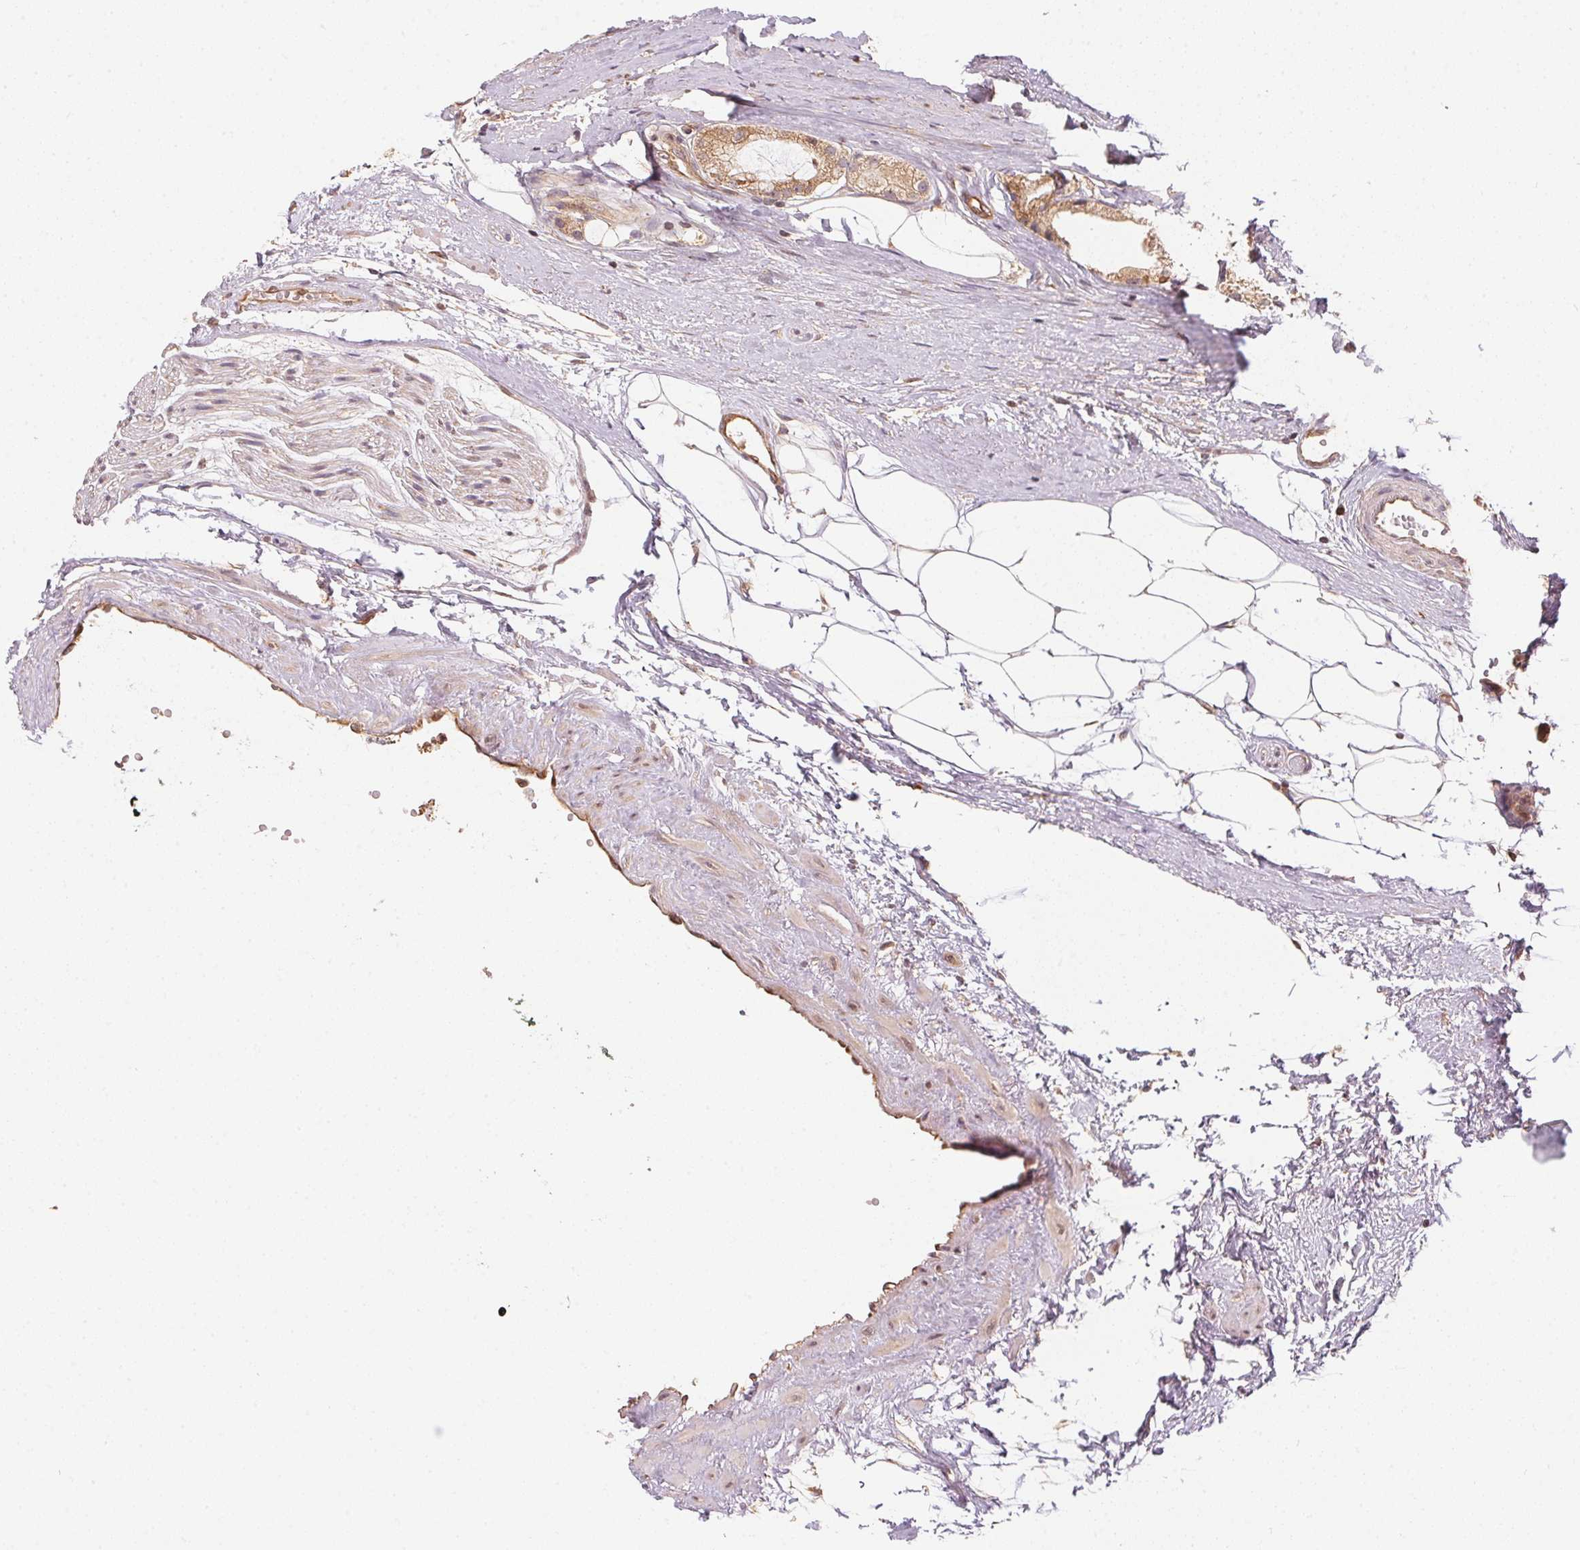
{"staining": {"intensity": "moderate", "quantity": ">75%", "location": "cytoplasmic/membranous"}, "tissue": "prostate cancer", "cell_type": "Tumor cells", "image_type": "cancer", "snomed": [{"axis": "morphology", "description": "Adenocarcinoma, High grade"}, {"axis": "topography", "description": "Prostate"}], "caption": "Moderate cytoplasmic/membranous protein staining is present in approximately >75% of tumor cells in prostate cancer. The staining is performed using DAB (3,3'-diaminobenzidine) brown chromogen to label protein expression. The nuclei are counter-stained blue using hematoxylin.", "gene": "STRN4", "patient": {"sex": "male", "age": 71}}